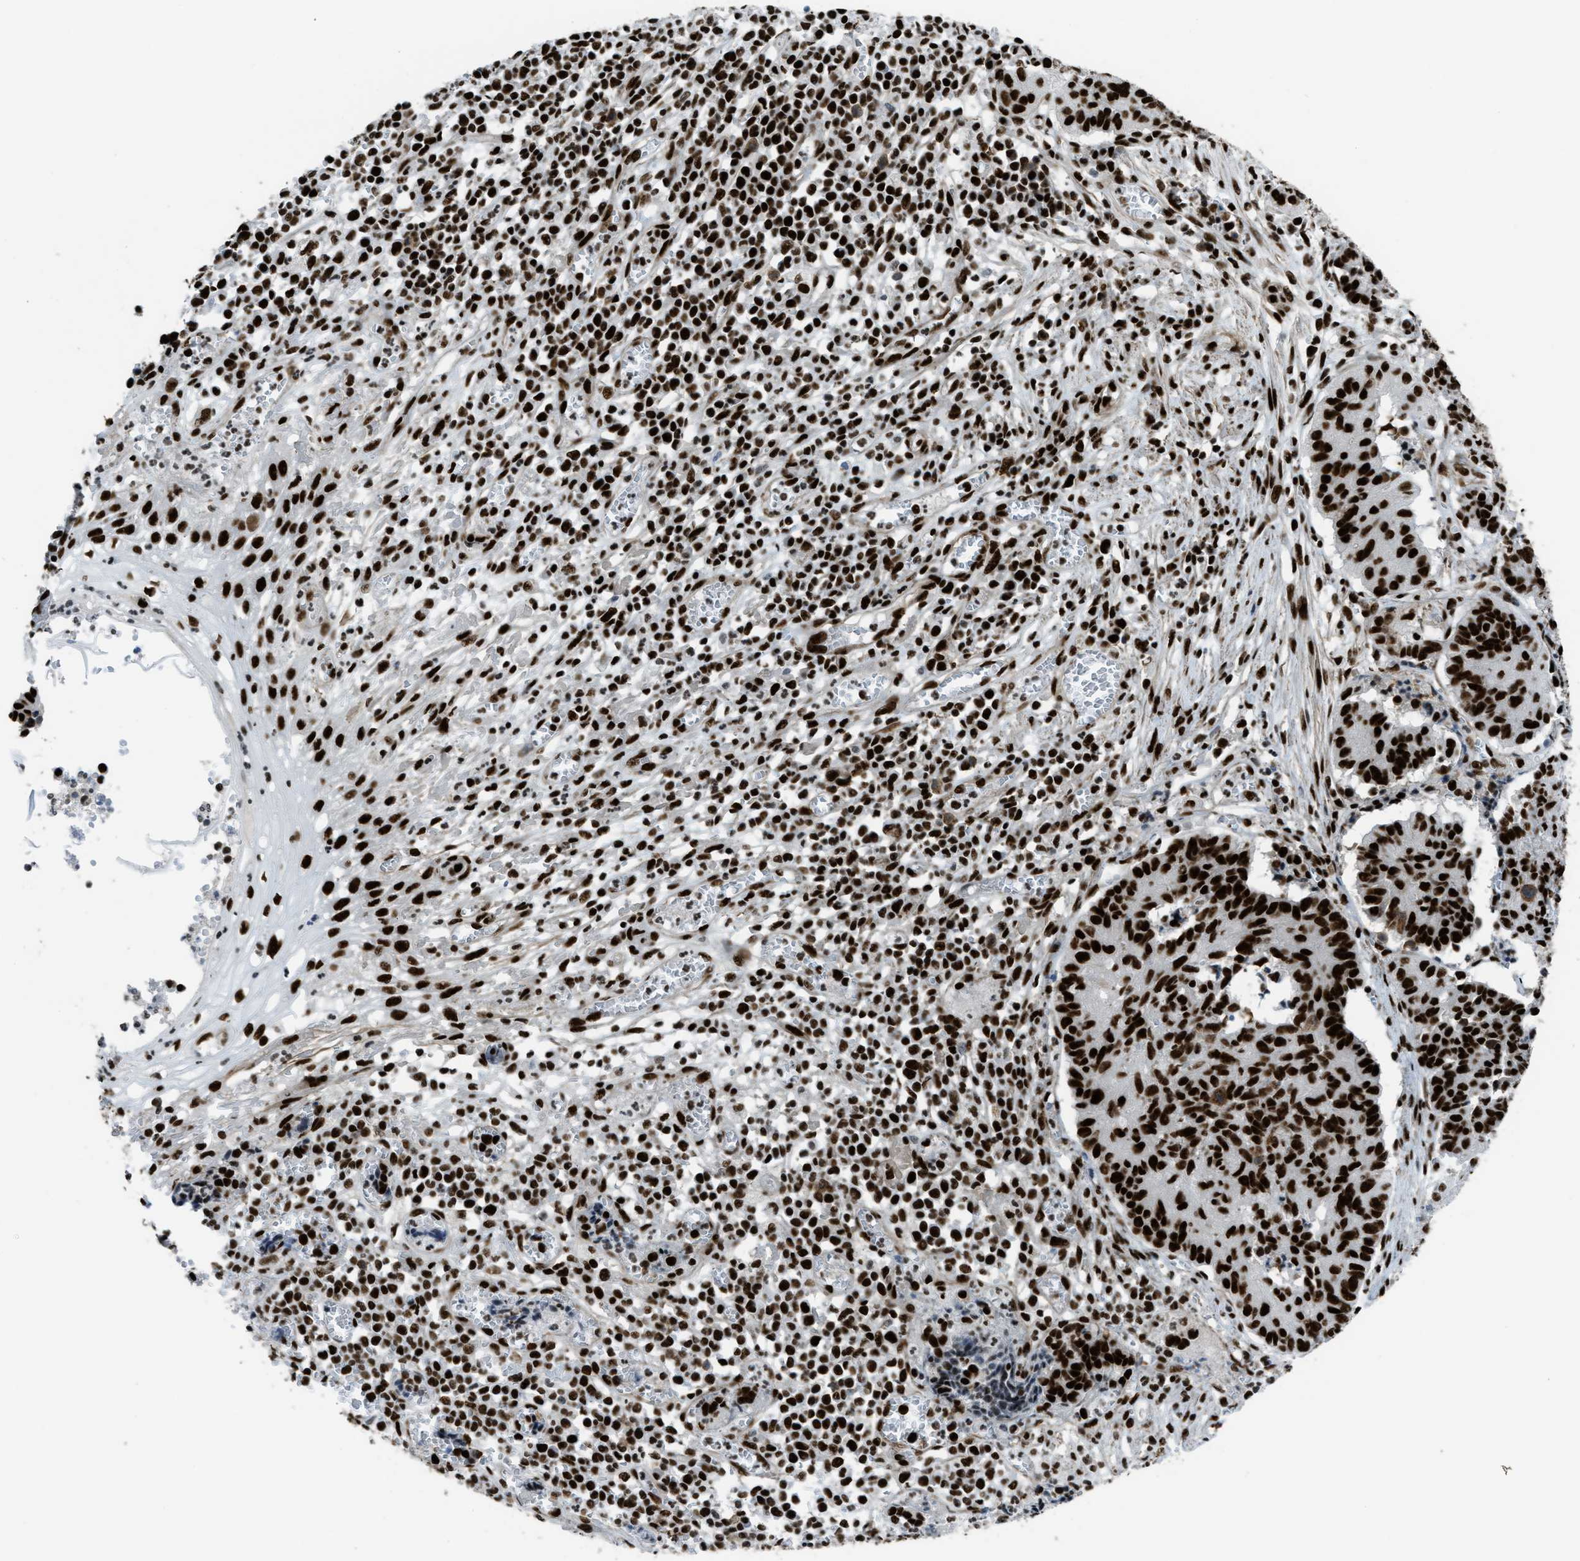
{"staining": {"intensity": "strong", "quantity": ">75%", "location": "nuclear"}, "tissue": "cervical cancer", "cell_type": "Tumor cells", "image_type": "cancer", "snomed": [{"axis": "morphology", "description": "Squamous cell carcinoma, NOS"}, {"axis": "topography", "description": "Cervix"}], "caption": "Immunohistochemistry histopathology image of neoplastic tissue: cervical cancer stained using immunohistochemistry (IHC) reveals high levels of strong protein expression localized specifically in the nuclear of tumor cells, appearing as a nuclear brown color.", "gene": "ZNF207", "patient": {"sex": "female", "age": 35}}